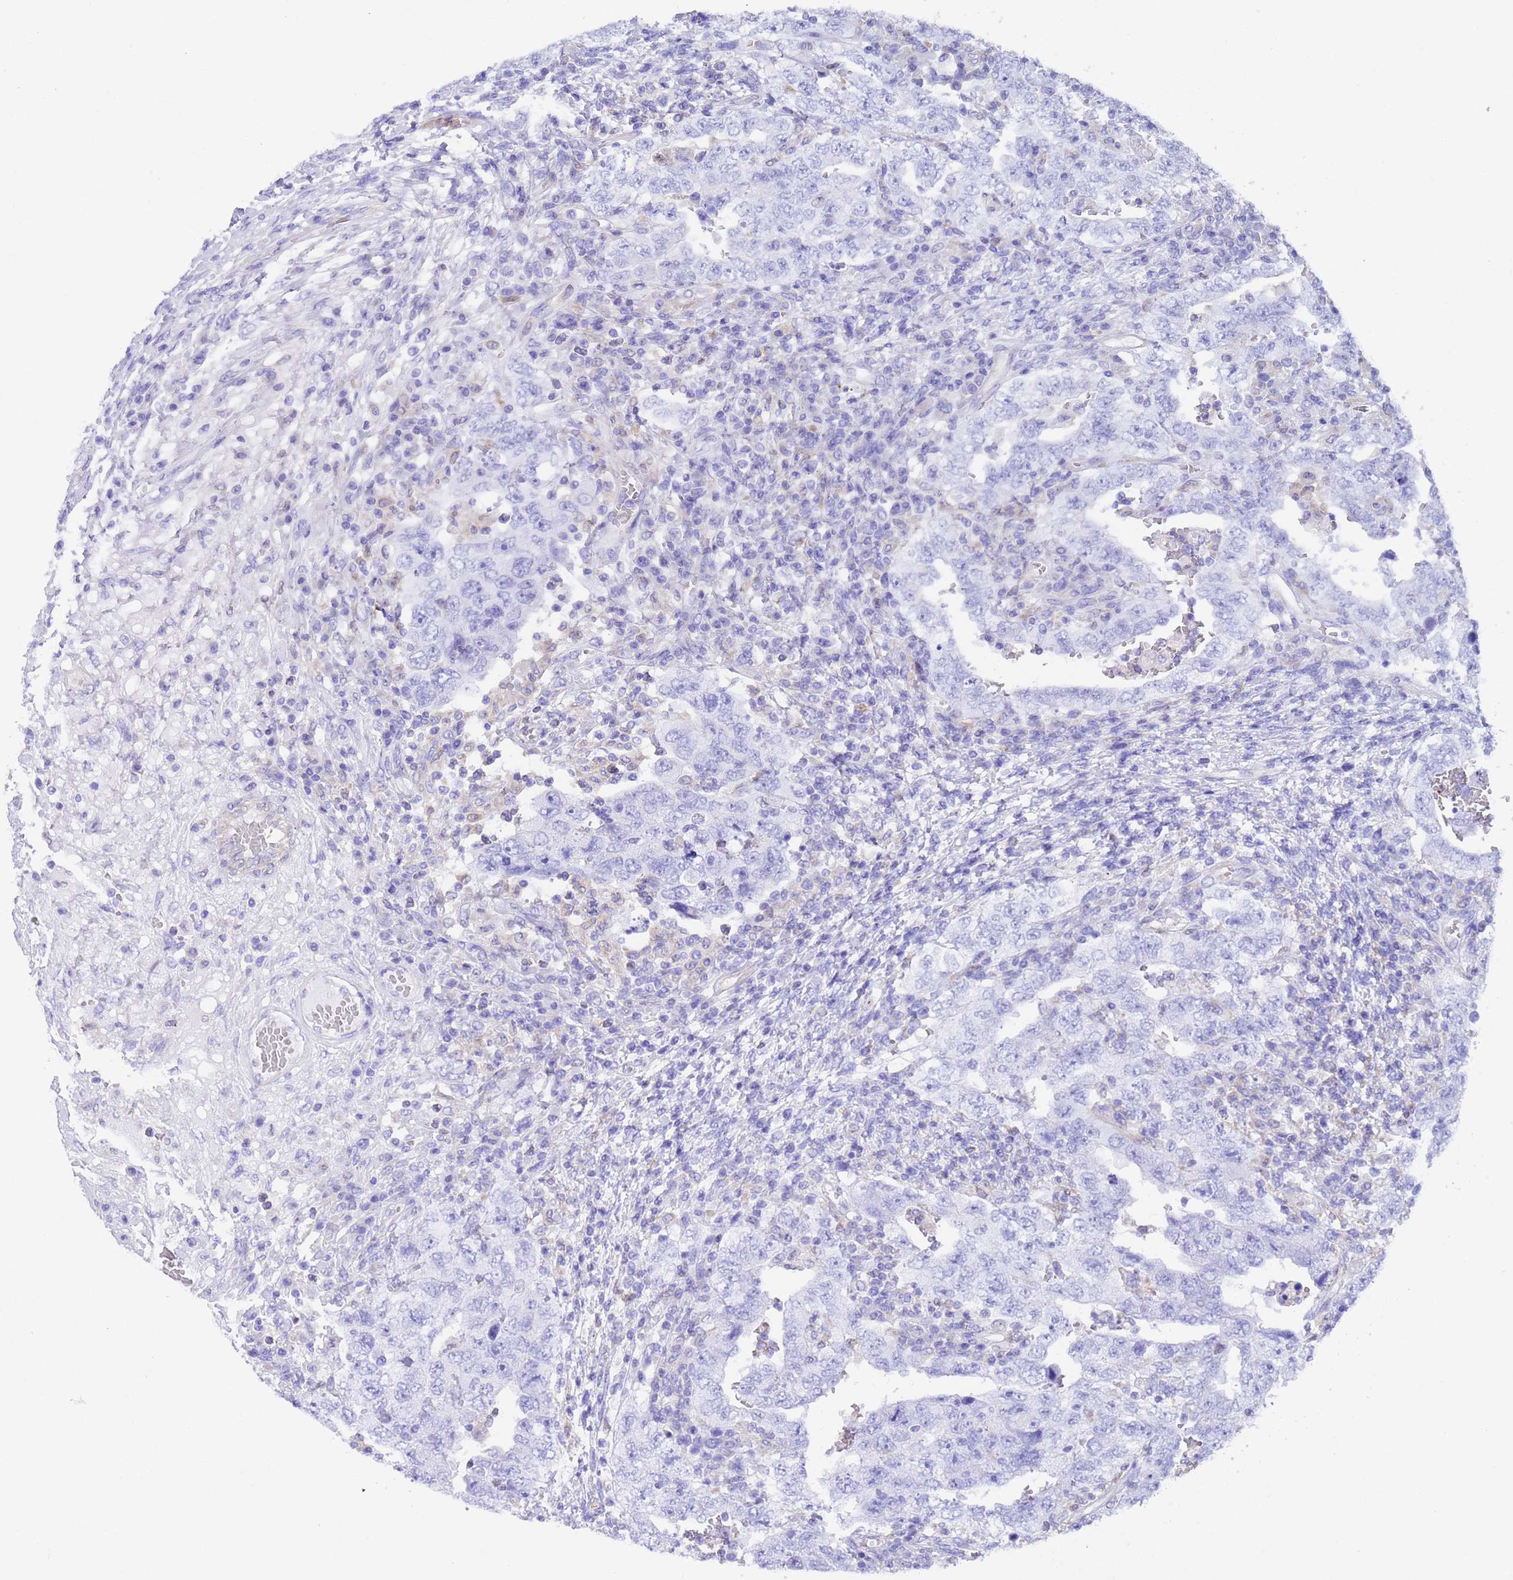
{"staining": {"intensity": "negative", "quantity": "none", "location": "none"}, "tissue": "testis cancer", "cell_type": "Tumor cells", "image_type": "cancer", "snomed": [{"axis": "morphology", "description": "Carcinoma, Embryonal, NOS"}, {"axis": "topography", "description": "Testis"}], "caption": "IHC photomicrograph of human testis embryonal carcinoma stained for a protein (brown), which displays no staining in tumor cells.", "gene": "C6orf47", "patient": {"sex": "male", "age": 26}}